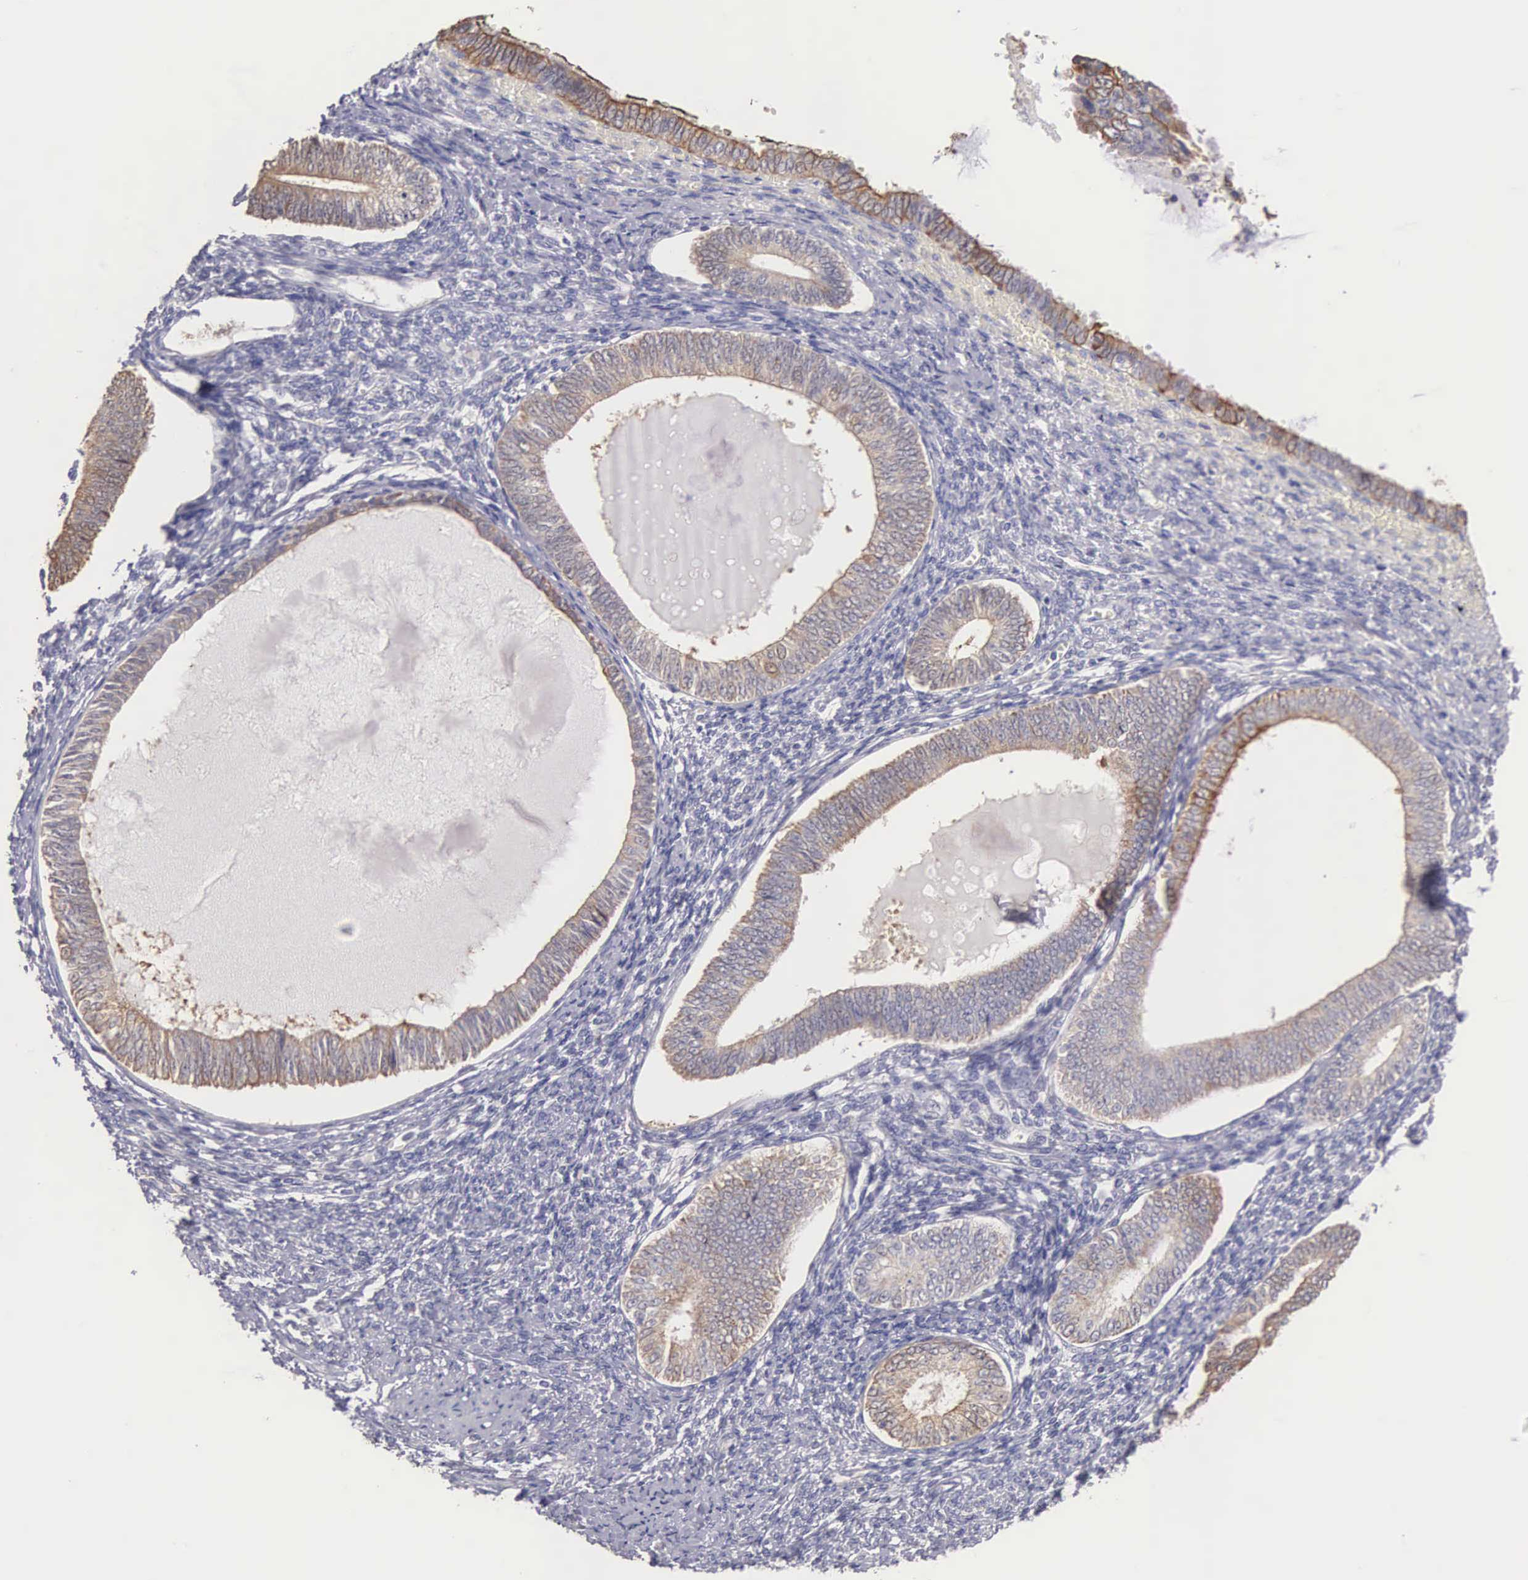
{"staining": {"intensity": "negative", "quantity": "none", "location": "none"}, "tissue": "endometrium", "cell_type": "Cells in endometrial stroma", "image_type": "normal", "snomed": [{"axis": "morphology", "description": "Normal tissue, NOS"}, {"axis": "topography", "description": "Endometrium"}], "caption": "The image exhibits no staining of cells in endometrial stroma in normal endometrium. (DAB immunohistochemistry, high magnification).", "gene": "PIR", "patient": {"sex": "female", "age": 82}}